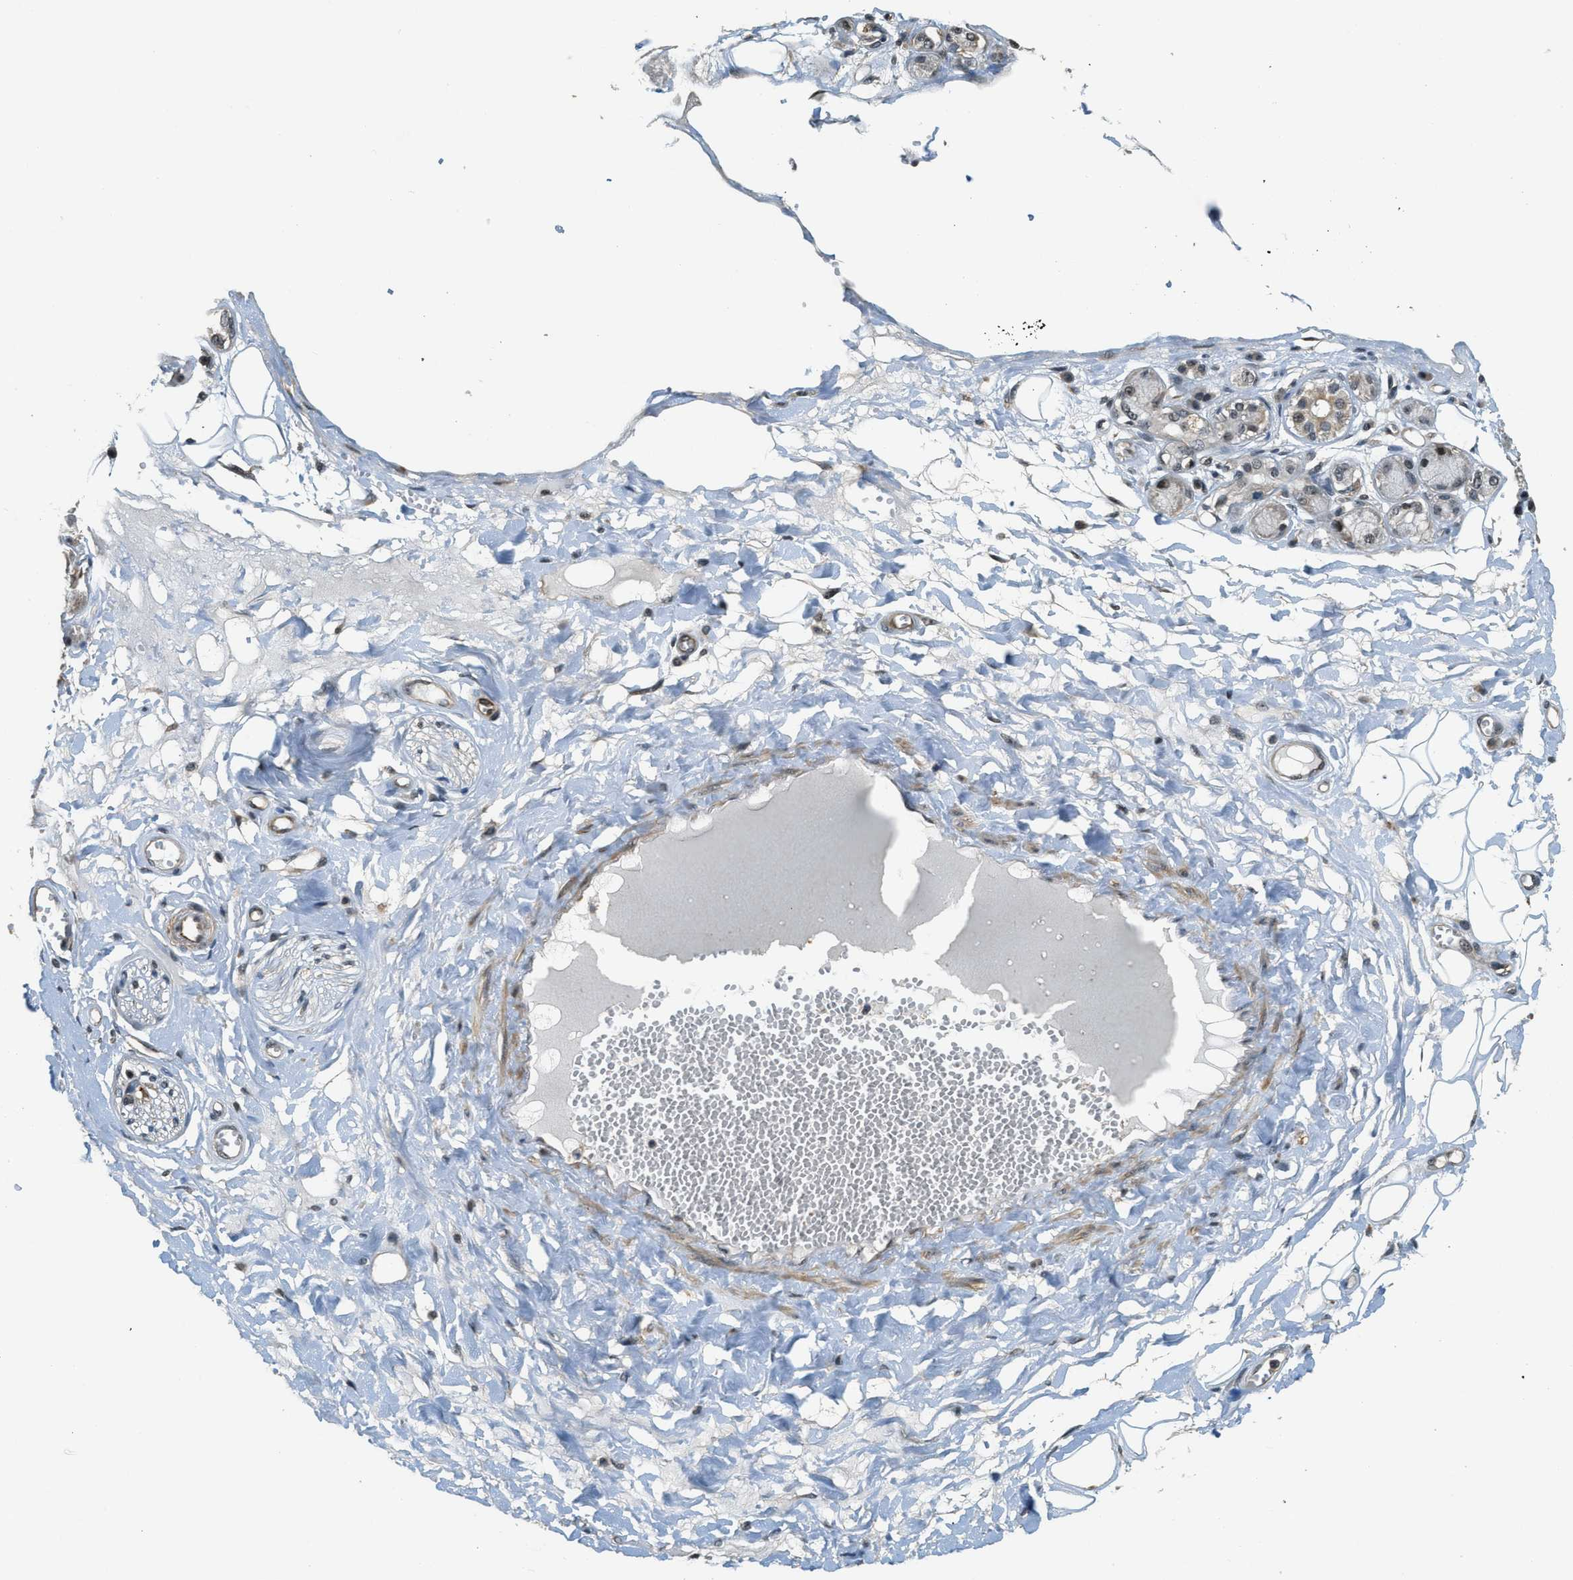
{"staining": {"intensity": "moderate", "quantity": ">75%", "location": "cytoplasmic/membranous,nuclear"}, "tissue": "adipose tissue", "cell_type": "Adipocytes", "image_type": "normal", "snomed": [{"axis": "morphology", "description": "Normal tissue, NOS"}, {"axis": "morphology", "description": "Inflammation, NOS"}, {"axis": "topography", "description": "Salivary gland"}, {"axis": "topography", "description": "Peripheral nerve tissue"}], "caption": "High-magnification brightfield microscopy of normal adipose tissue stained with DAB (3,3'-diaminobenzidine) (brown) and counterstained with hematoxylin (blue). adipocytes exhibit moderate cytoplasmic/membranous,nuclear expression is identified in approximately>75% of cells. The staining was performed using DAB, with brown indicating positive protein expression. Nuclei are stained blue with hematoxylin.", "gene": "MED21", "patient": {"sex": "female", "age": 75}}